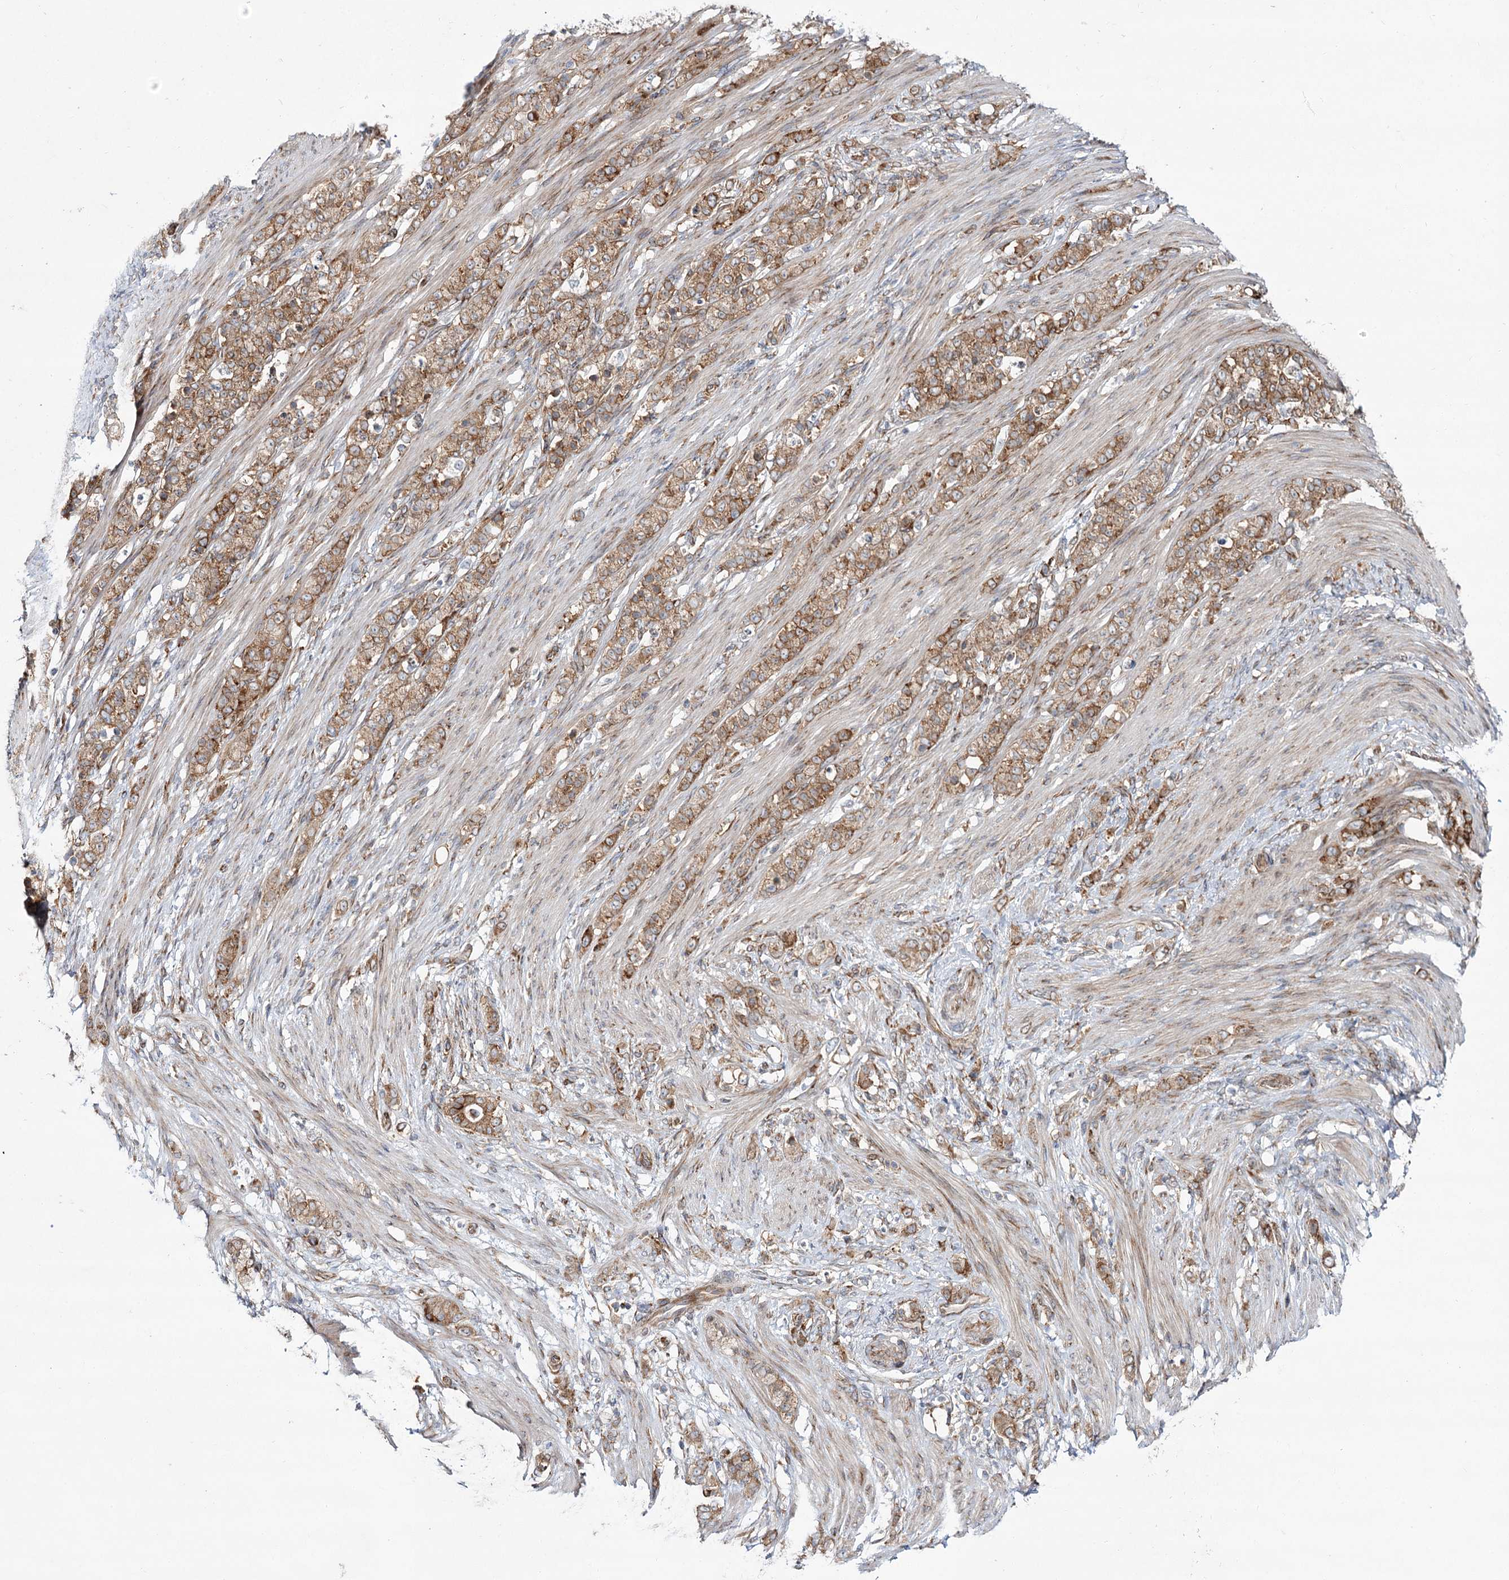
{"staining": {"intensity": "moderate", "quantity": ">75%", "location": "cytoplasmic/membranous"}, "tissue": "stomach cancer", "cell_type": "Tumor cells", "image_type": "cancer", "snomed": [{"axis": "morphology", "description": "Adenocarcinoma, NOS"}, {"axis": "topography", "description": "Stomach"}], "caption": "This image exhibits stomach adenocarcinoma stained with immunohistochemistry (IHC) to label a protein in brown. The cytoplasmic/membranous of tumor cells show moderate positivity for the protein. Nuclei are counter-stained blue.", "gene": "VWA2", "patient": {"sex": "female", "age": 79}}